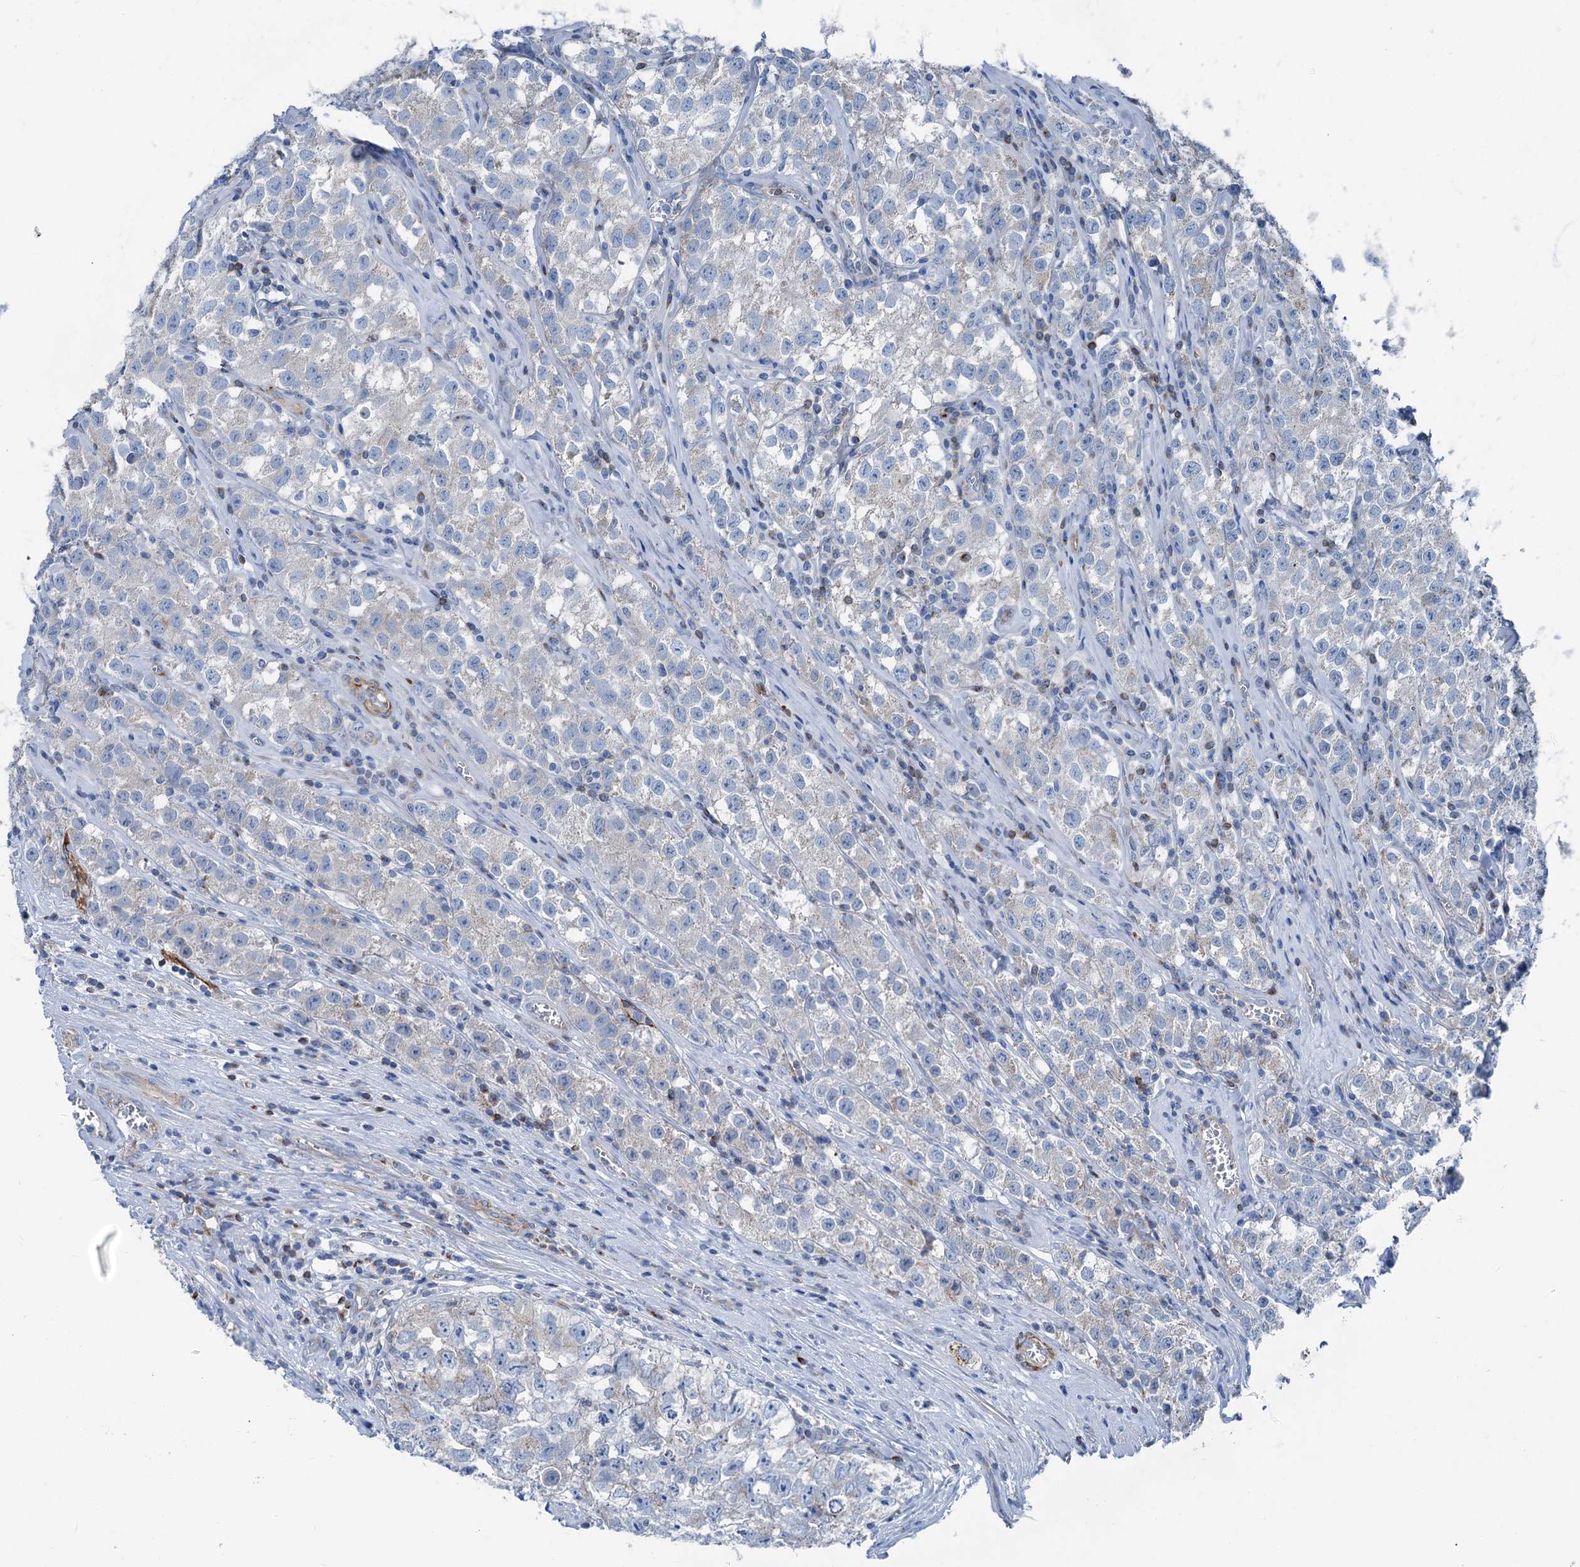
{"staining": {"intensity": "negative", "quantity": "none", "location": "none"}, "tissue": "testis cancer", "cell_type": "Tumor cells", "image_type": "cancer", "snomed": [{"axis": "morphology", "description": "Seminoma, NOS"}, {"axis": "morphology", "description": "Carcinoma, Embryonal, NOS"}, {"axis": "topography", "description": "Testis"}], "caption": "An immunohistochemistry (IHC) histopathology image of testis cancer (embryonal carcinoma) is shown. There is no staining in tumor cells of testis cancer (embryonal carcinoma).", "gene": "CALCOCO1", "patient": {"sex": "male", "age": 43}}